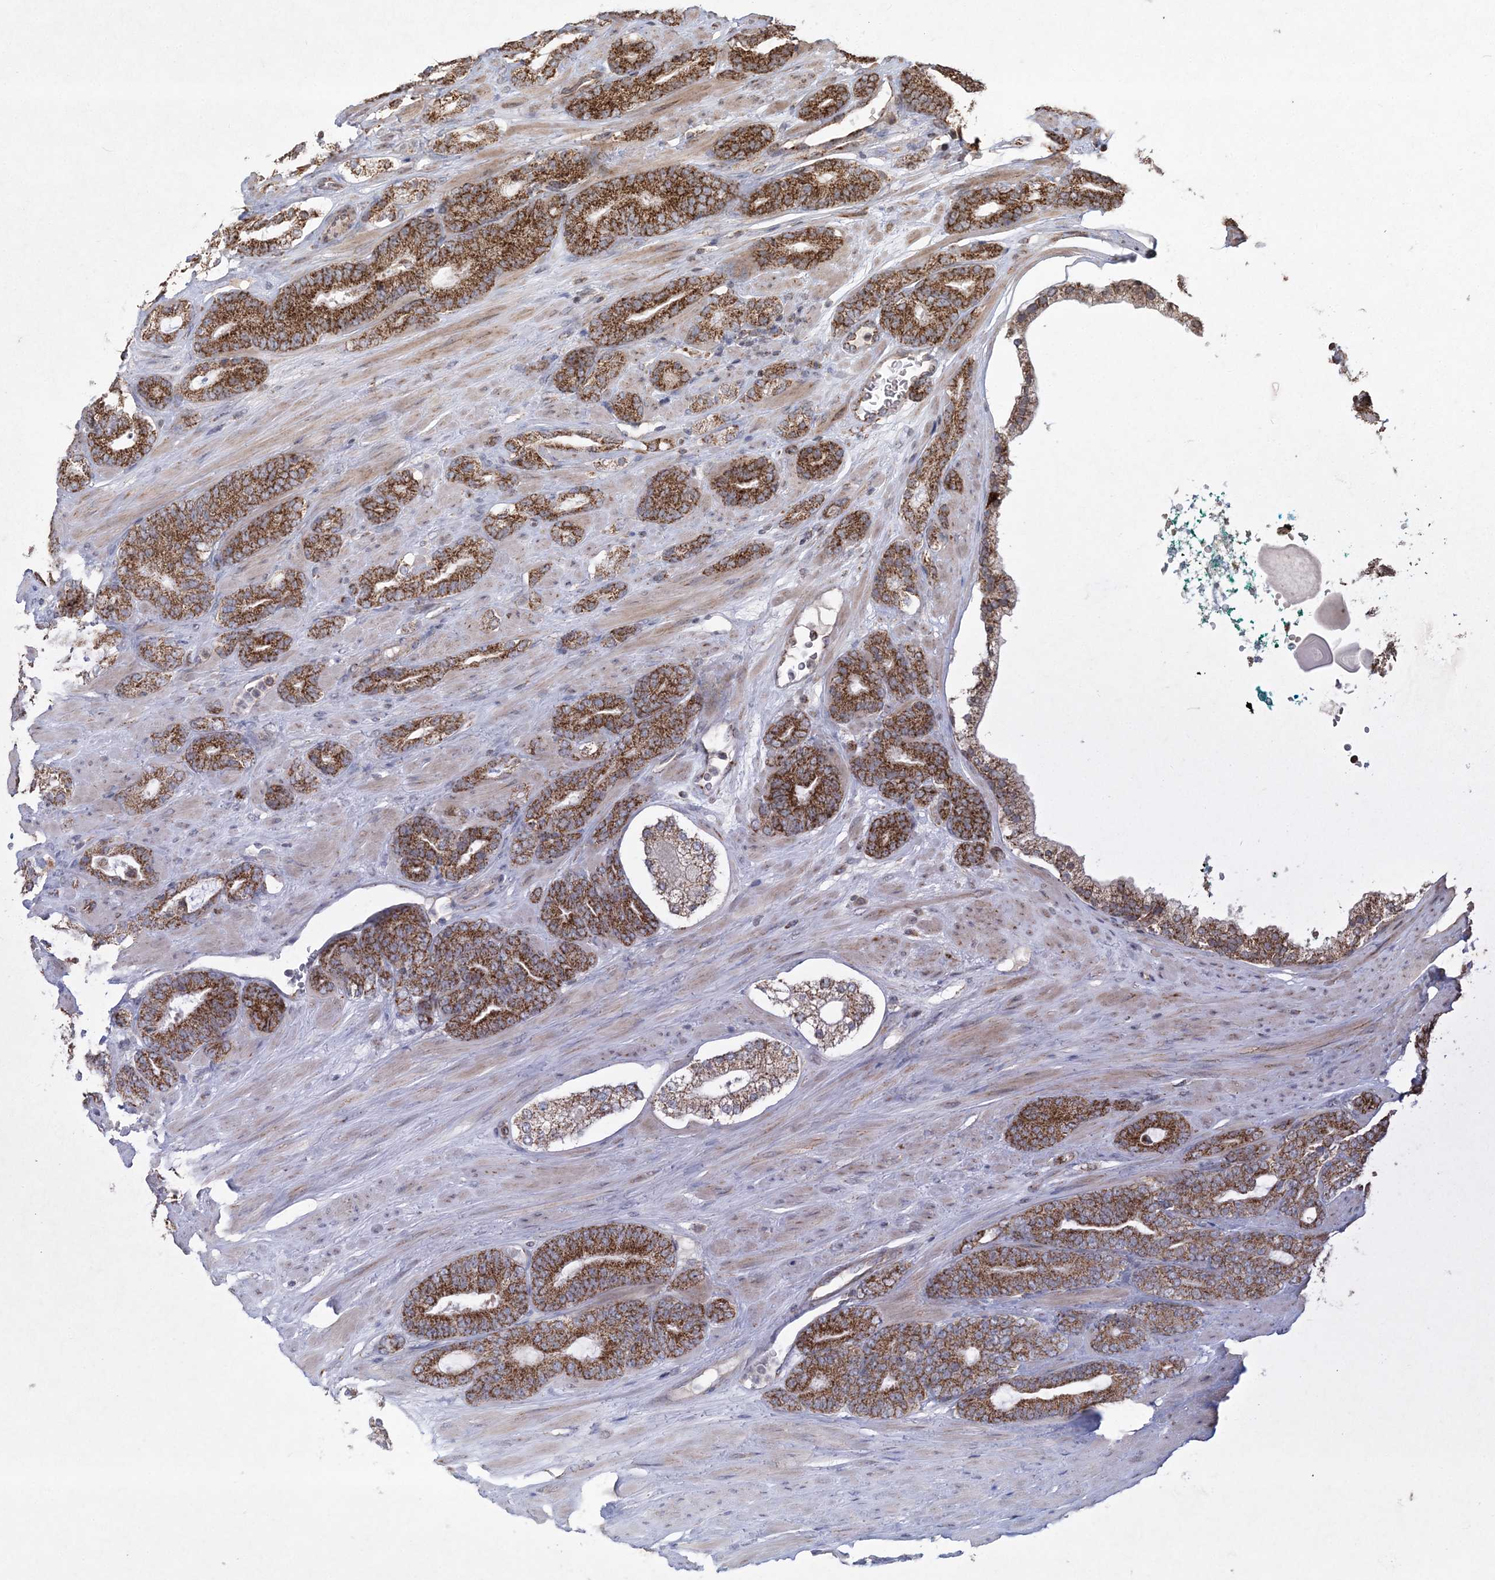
{"staining": {"intensity": "strong", "quantity": ">75%", "location": "cytoplasmic/membranous"}, "tissue": "prostate cancer", "cell_type": "Tumor cells", "image_type": "cancer", "snomed": [{"axis": "morphology", "description": "Adenocarcinoma, Low grade"}, {"axis": "topography", "description": "Prostate"}], "caption": "Tumor cells exhibit high levels of strong cytoplasmic/membranous expression in about >75% of cells in prostate cancer (adenocarcinoma (low-grade)).", "gene": "LRPPRC", "patient": {"sex": "male", "age": 63}}